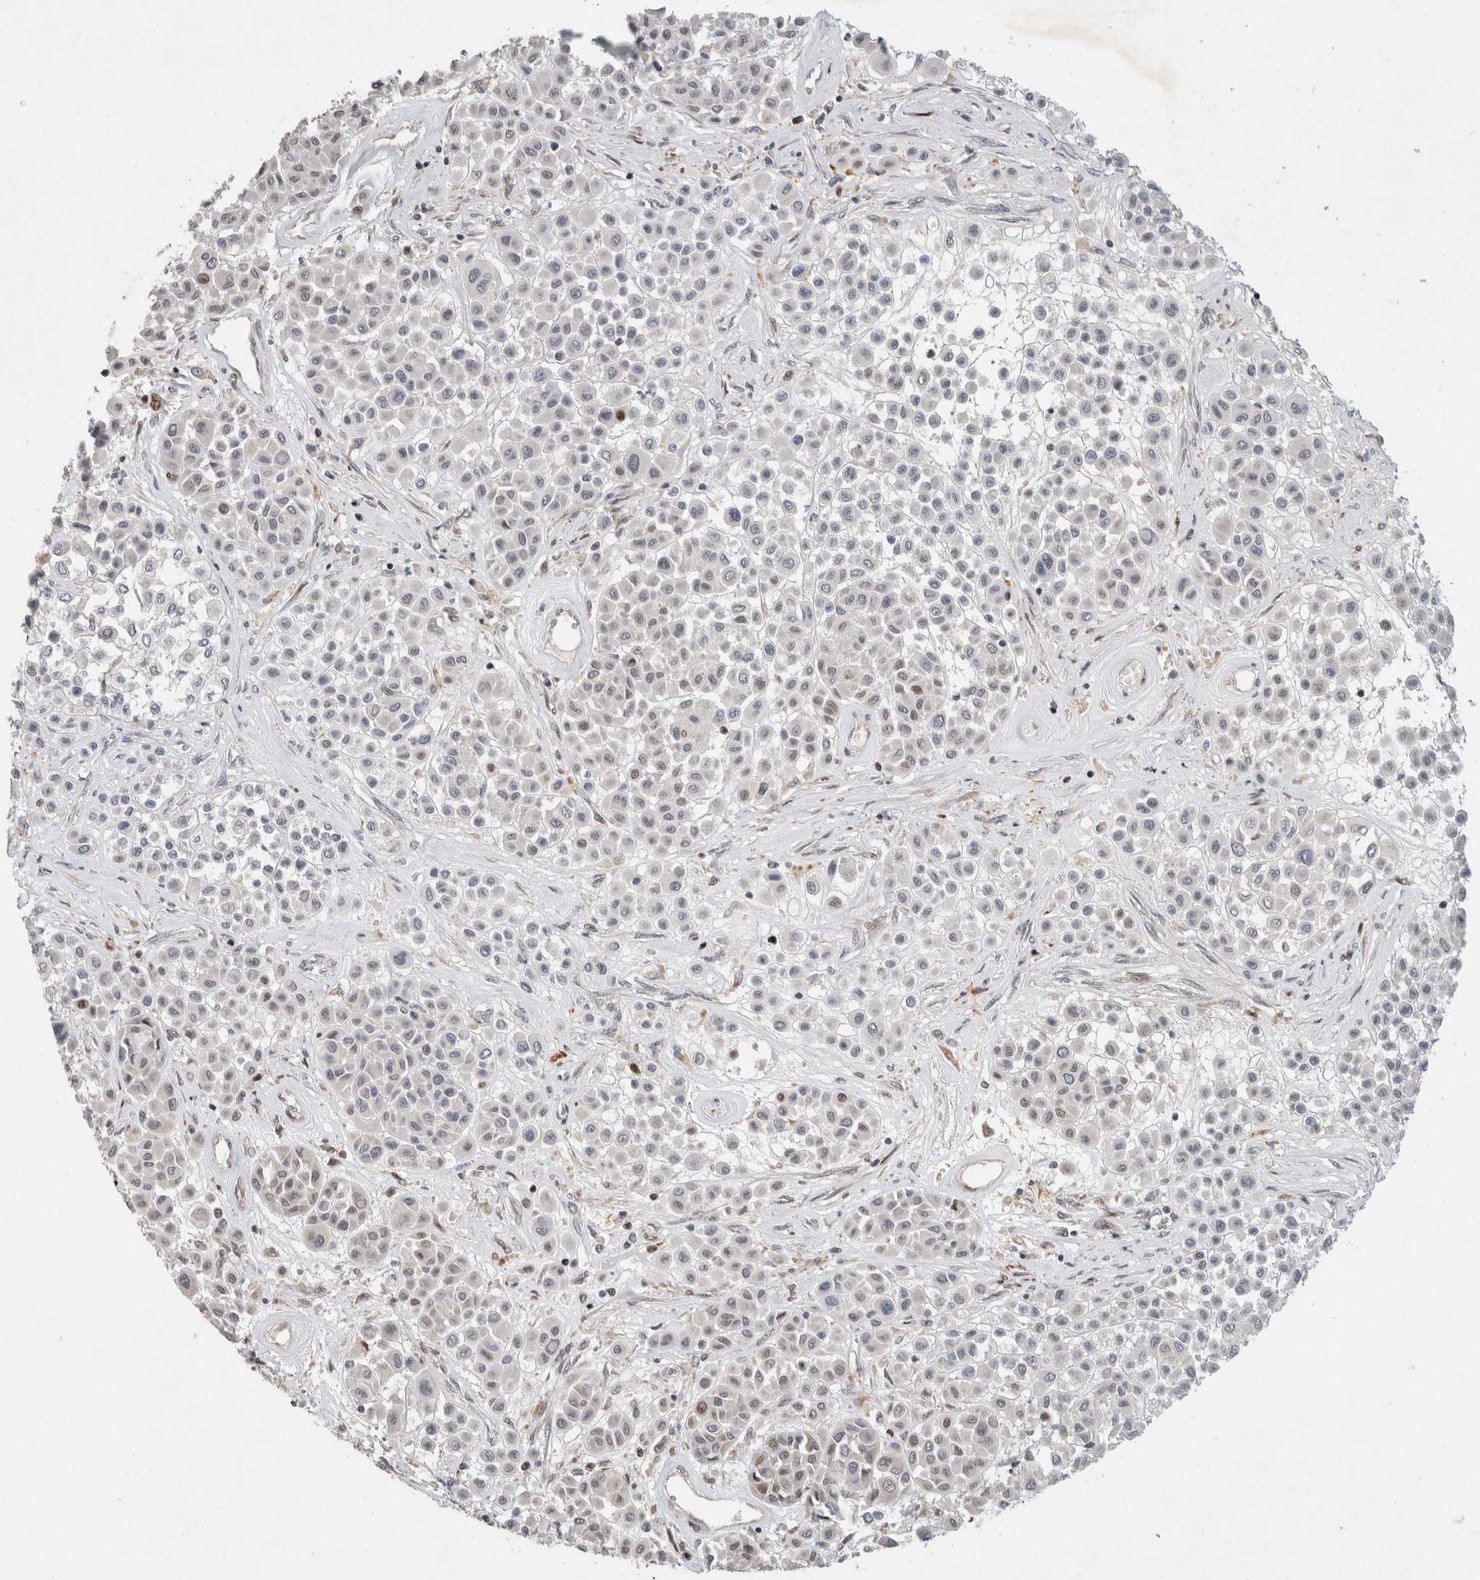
{"staining": {"intensity": "negative", "quantity": "none", "location": "none"}, "tissue": "melanoma", "cell_type": "Tumor cells", "image_type": "cancer", "snomed": [{"axis": "morphology", "description": "Malignant melanoma, Metastatic site"}, {"axis": "topography", "description": "Soft tissue"}], "caption": "Immunohistochemistry of human malignant melanoma (metastatic site) displays no staining in tumor cells. (DAB immunohistochemistry with hematoxylin counter stain).", "gene": "C8orf58", "patient": {"sex": "male", "age": 41}}